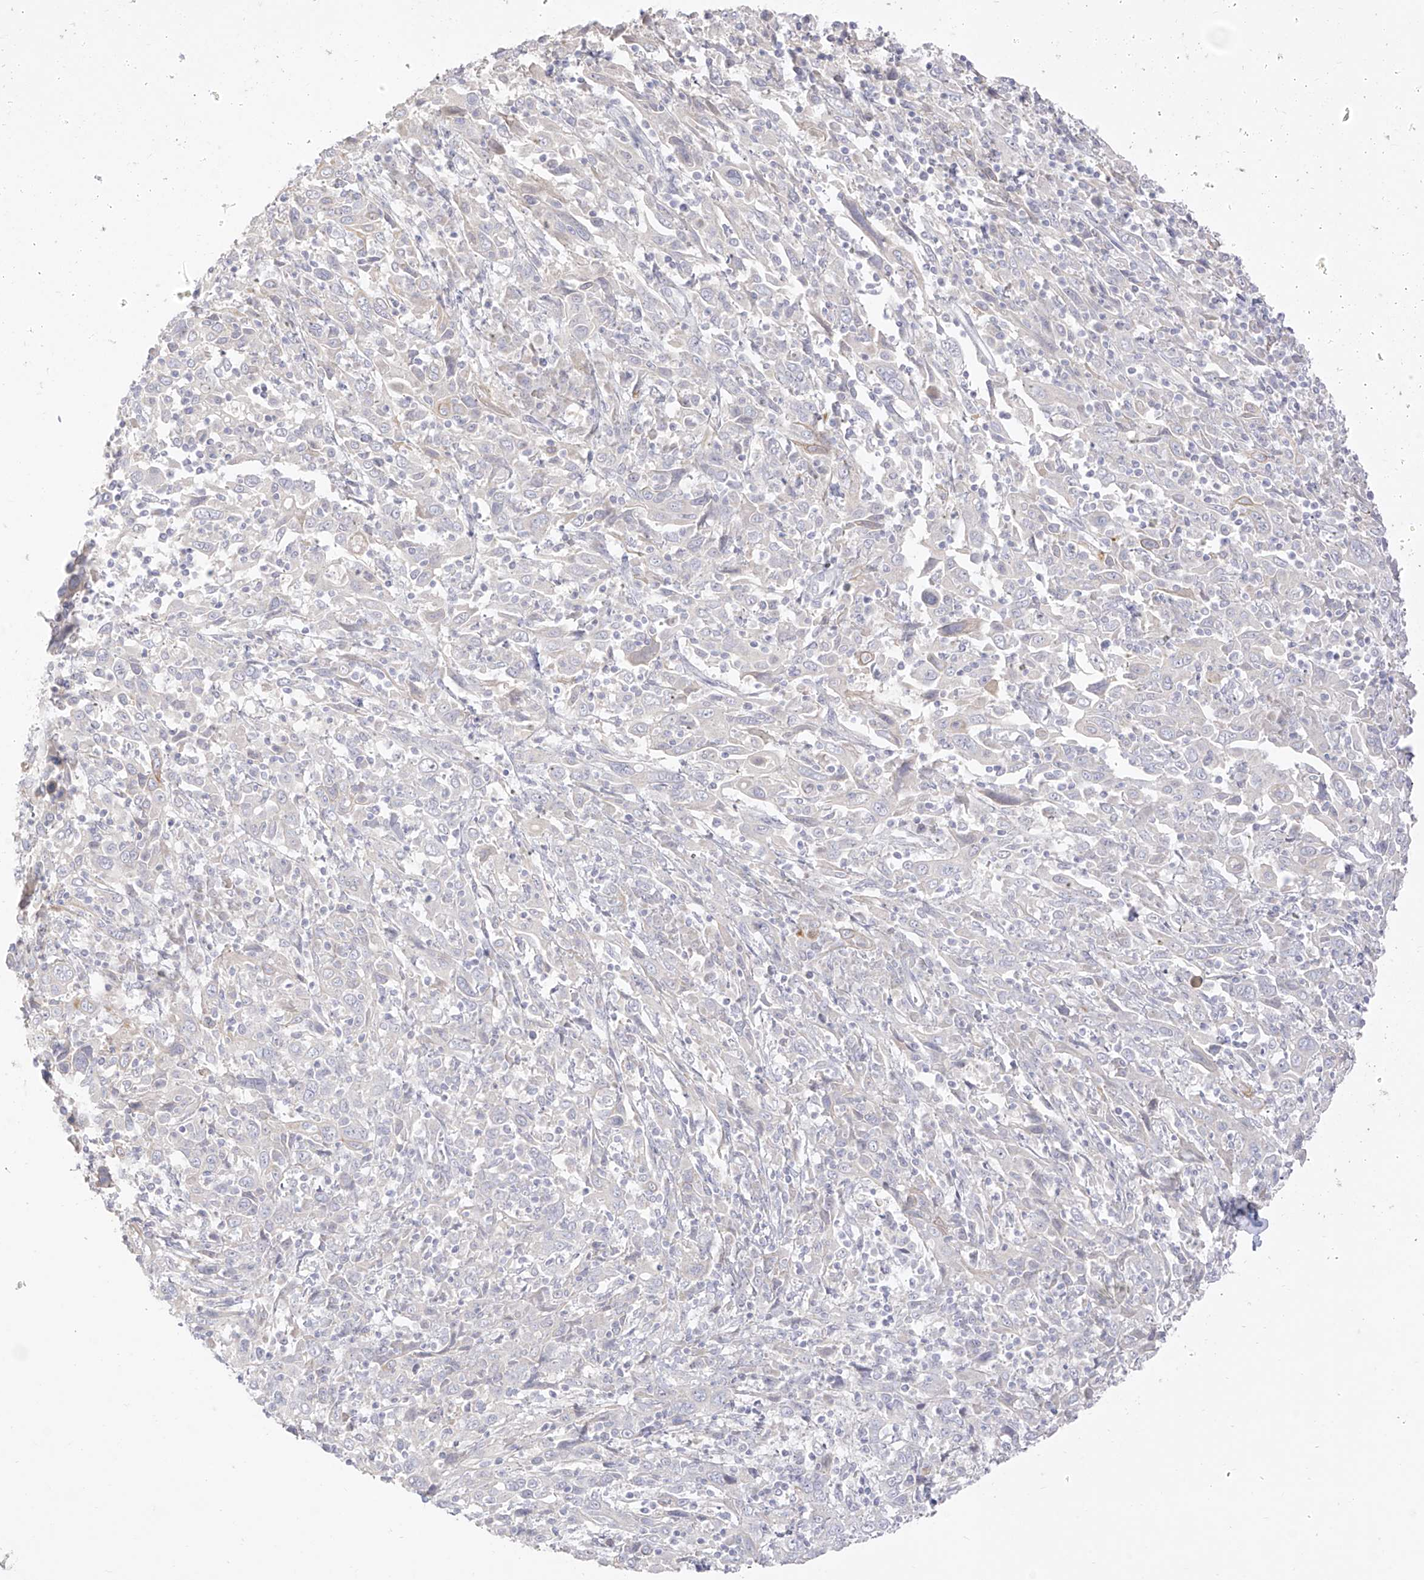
{"staining": {"intensity": "negative", "quantity": "none", "location": "none"}, "tissue": "cervical cancer", "cell_type": "Tumor cells", "image_type": "cancer", "snomed": [{"axis": "morphology", "description": "Squamous cell carcinoma, NOS"}, {"axis": "topography", "description": "Cervix"}], "caption": "Human cervical cancer (squamous cell carcinoma) stained for a protein using immunohistochemistry (IHC) displays no expression in tumor cells.", "gene": "ARHGEF40", "patient": {"sex": "female", "age": 46}}